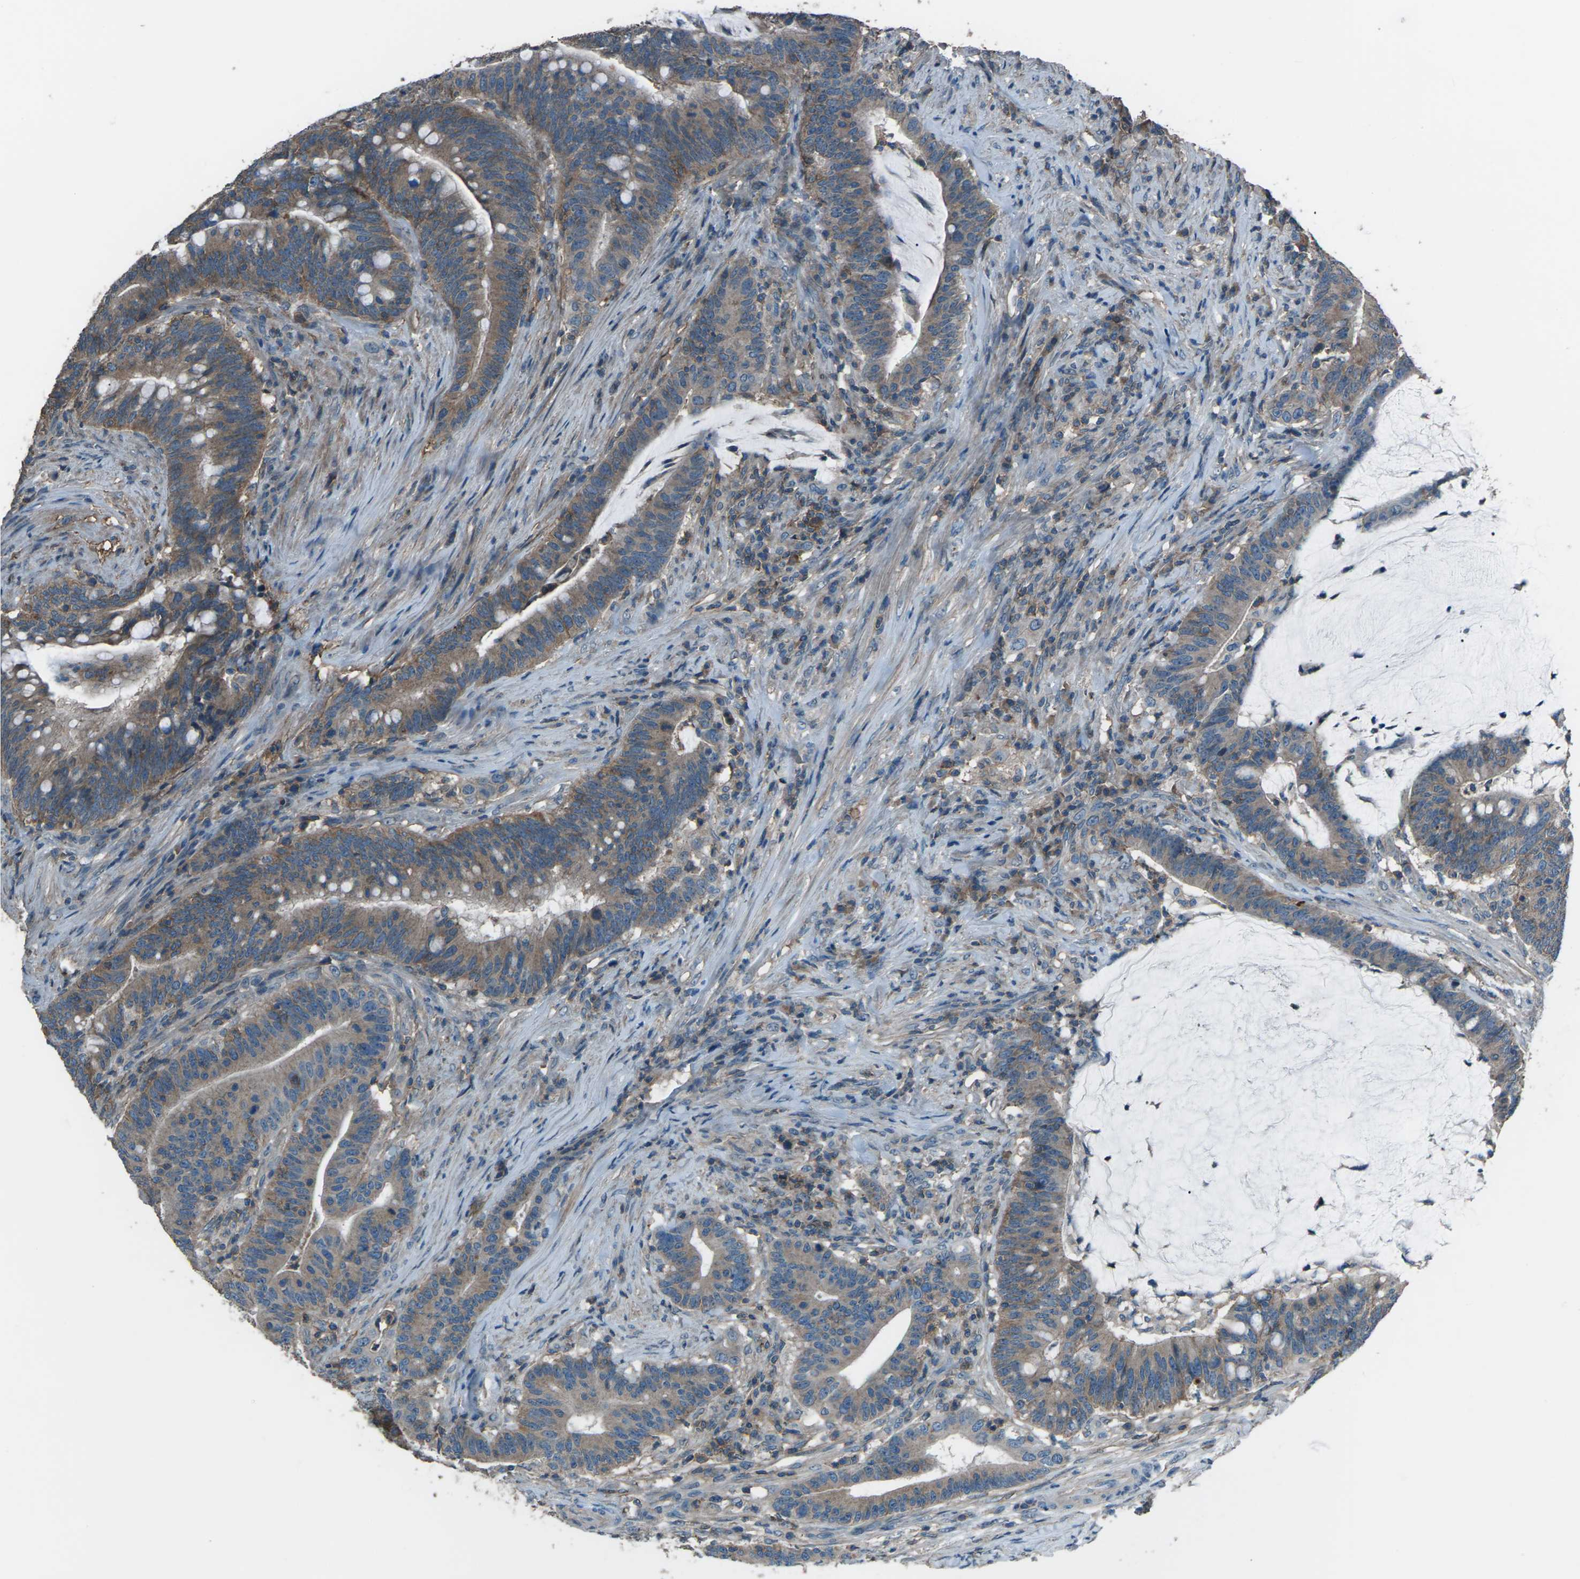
{"staining": {"intensity": "weak", "quantity": ">75%", "location": "cytoplasmic/membranous"}, "tissue": "colorectal cancer", "cell_type": "Tumor cells", "image_type": "cancer", "snomed": [{"axis": "morphology", "description": "Normal tissue, NOS"}, {"axis": "morphology", "description": "Adenocarcinoma, NOS"}, {"axis": "topography", "description": "Colon"}], "caption": "Immunohistochemistry (IHC) (DAB (3,3'-diaminobenzidine)) staining of human colorectal cancer reveals weak cytoplasmic/membranous protein positivity in about >75% of tumor cells.", "gene": "CMTM4", "patient": {"sex": "female", "age": 66}}